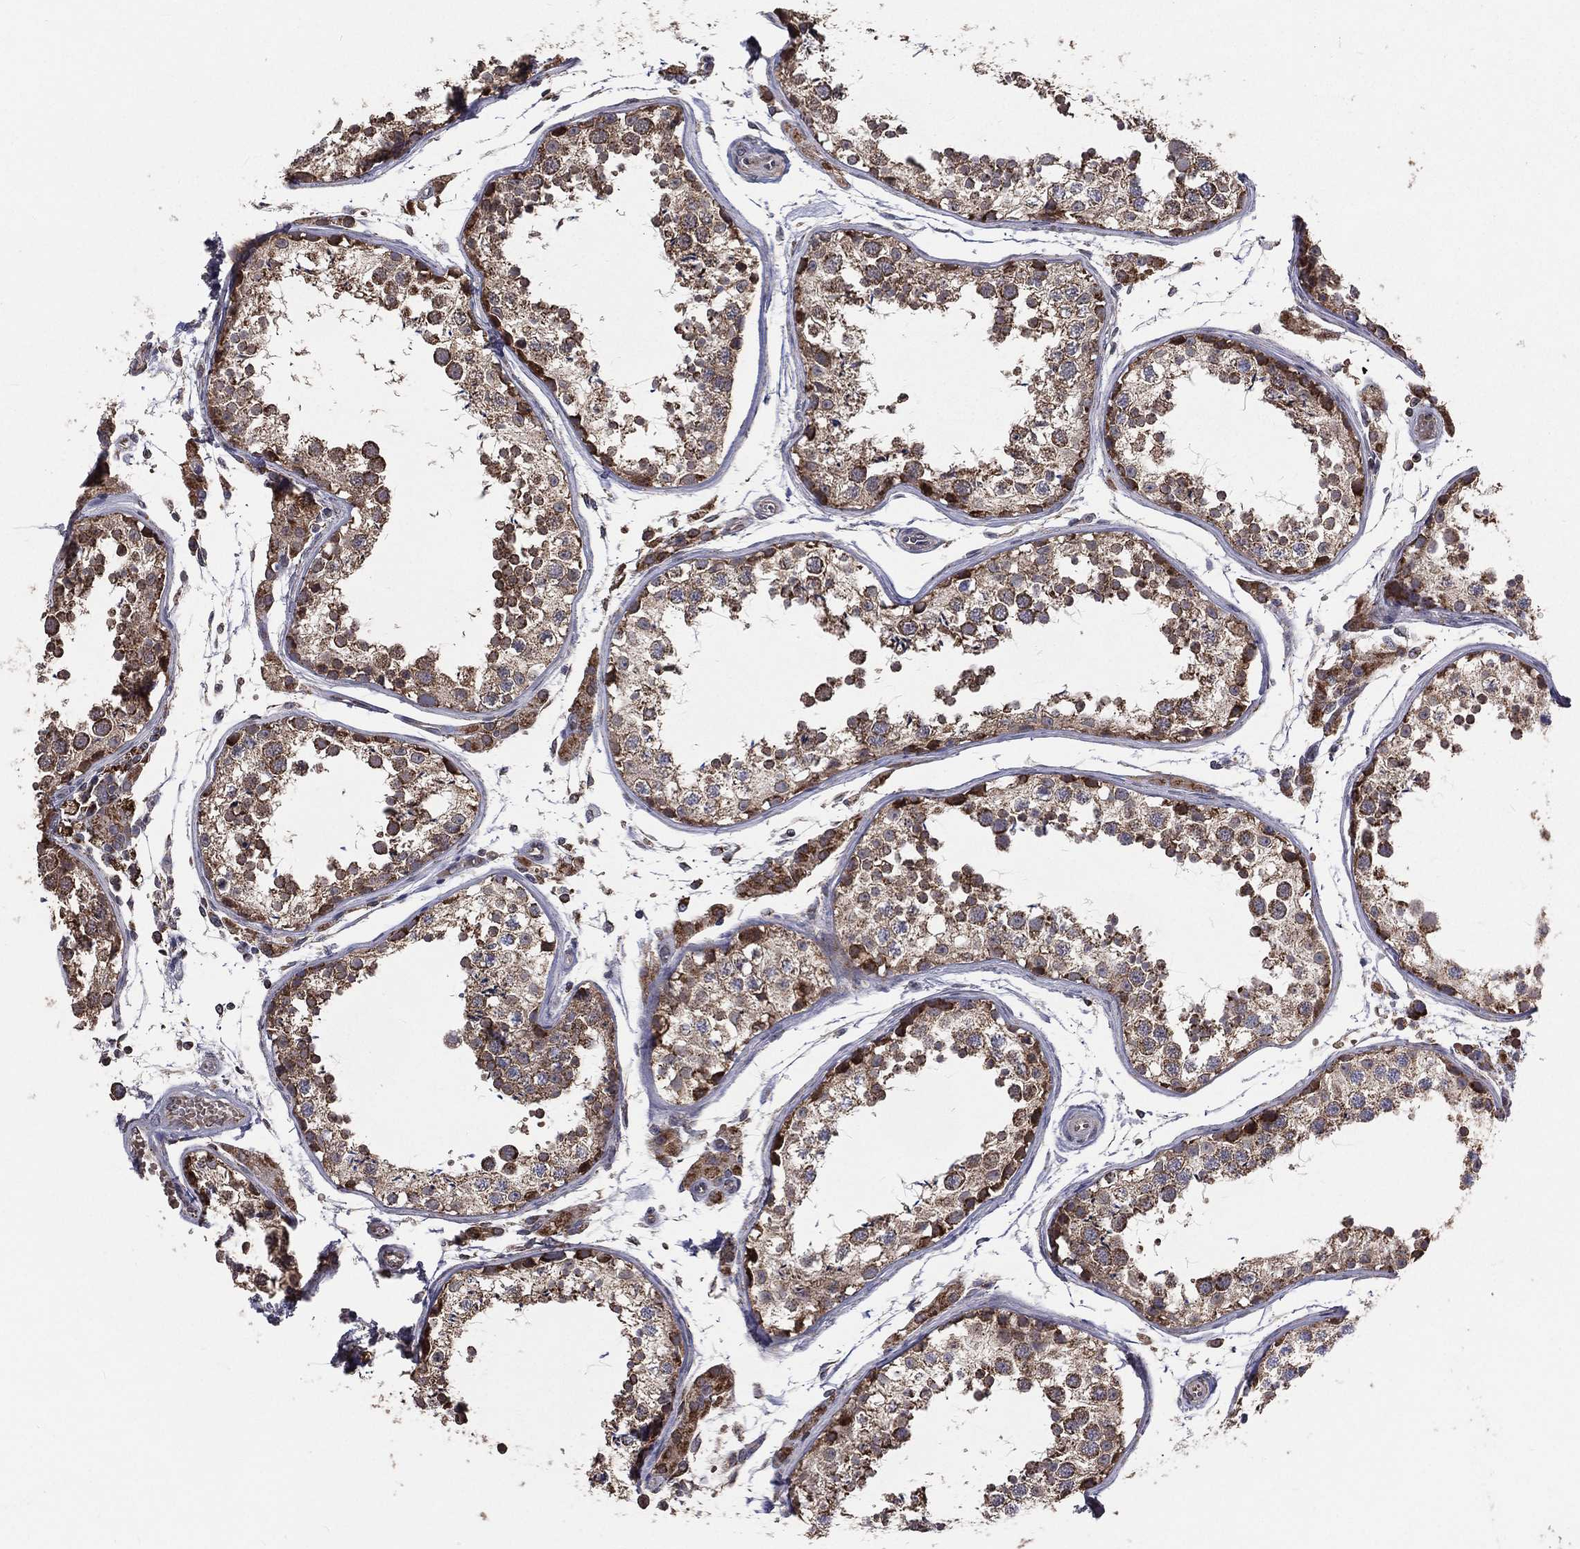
{"staining": {"intensity": "strong", "quantity": "<25%", "location": "cytoplasmic/membranous"}, "tissue": "testis", "cell_type": "Cells in seminiferous ducts", "image_type": "normal", "snomed": [{"axis": "morphology", "description": "Normal tissue, NOS"}, {"axis": "topography", "description": "Testis"}], "caption": "Benign testis shows strong cytoplasmic/membranous positivity in about <25% of cells in seminiferous ducts, visualized by immunohistochemistry.", "gene": "MRPL46", "patient": {"sex": "male", "age": 29}}